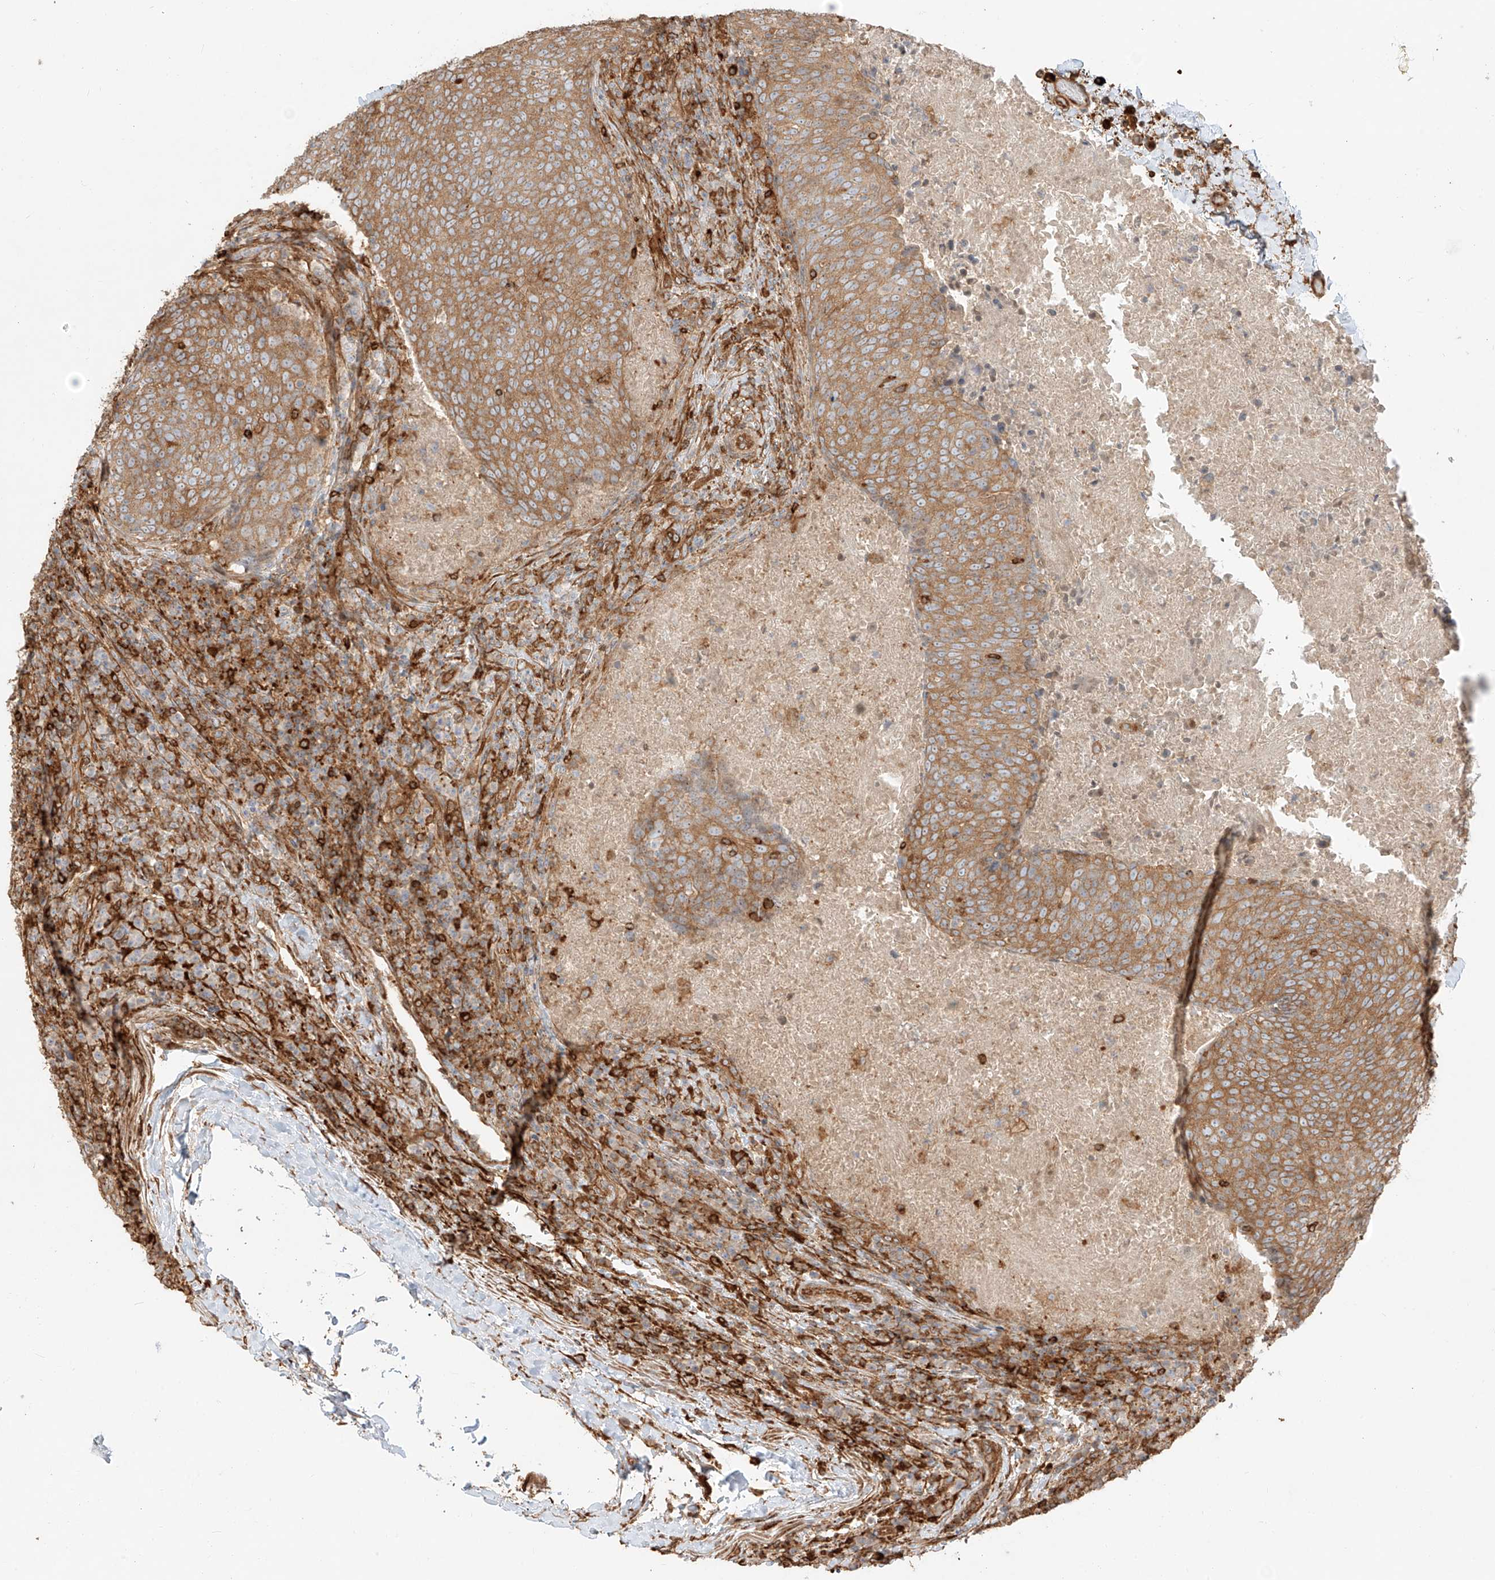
{"staining": {"intensity": "moderate", "quantity": ">75%", "location": "cytoplasmic/membranous"}, "tissue": "head and neck cancer", "cell_type": "Tumor cells", "image_type": "cancer", "snomed": [{"axis": "morphology", "description": "Squamous cell carcinoma, NOS"}, {"axis": "morphology", "description": "Squamous cell carcinoma, metastatic, NOS"}, {"axis": "topography", "description": "Lymph node"}, {"axis": "topography", "description": "Head-Neck"}], "caption": "High-magnification brightfield microscopy of head and neck squamous cell carcinoma stained with DAB (3,3'-diaminobenzidine) (brown) and counterstained with hematoxylin (blue). tumor cells exhibit moderate cytoplasmic/membranous staining is identified in approximately>75% of cells. The protein of interest is shown in brown color, while the nuclei are stained blue.", "gene": "SNX9", "patient": {"sex": "male", "age": 62}}